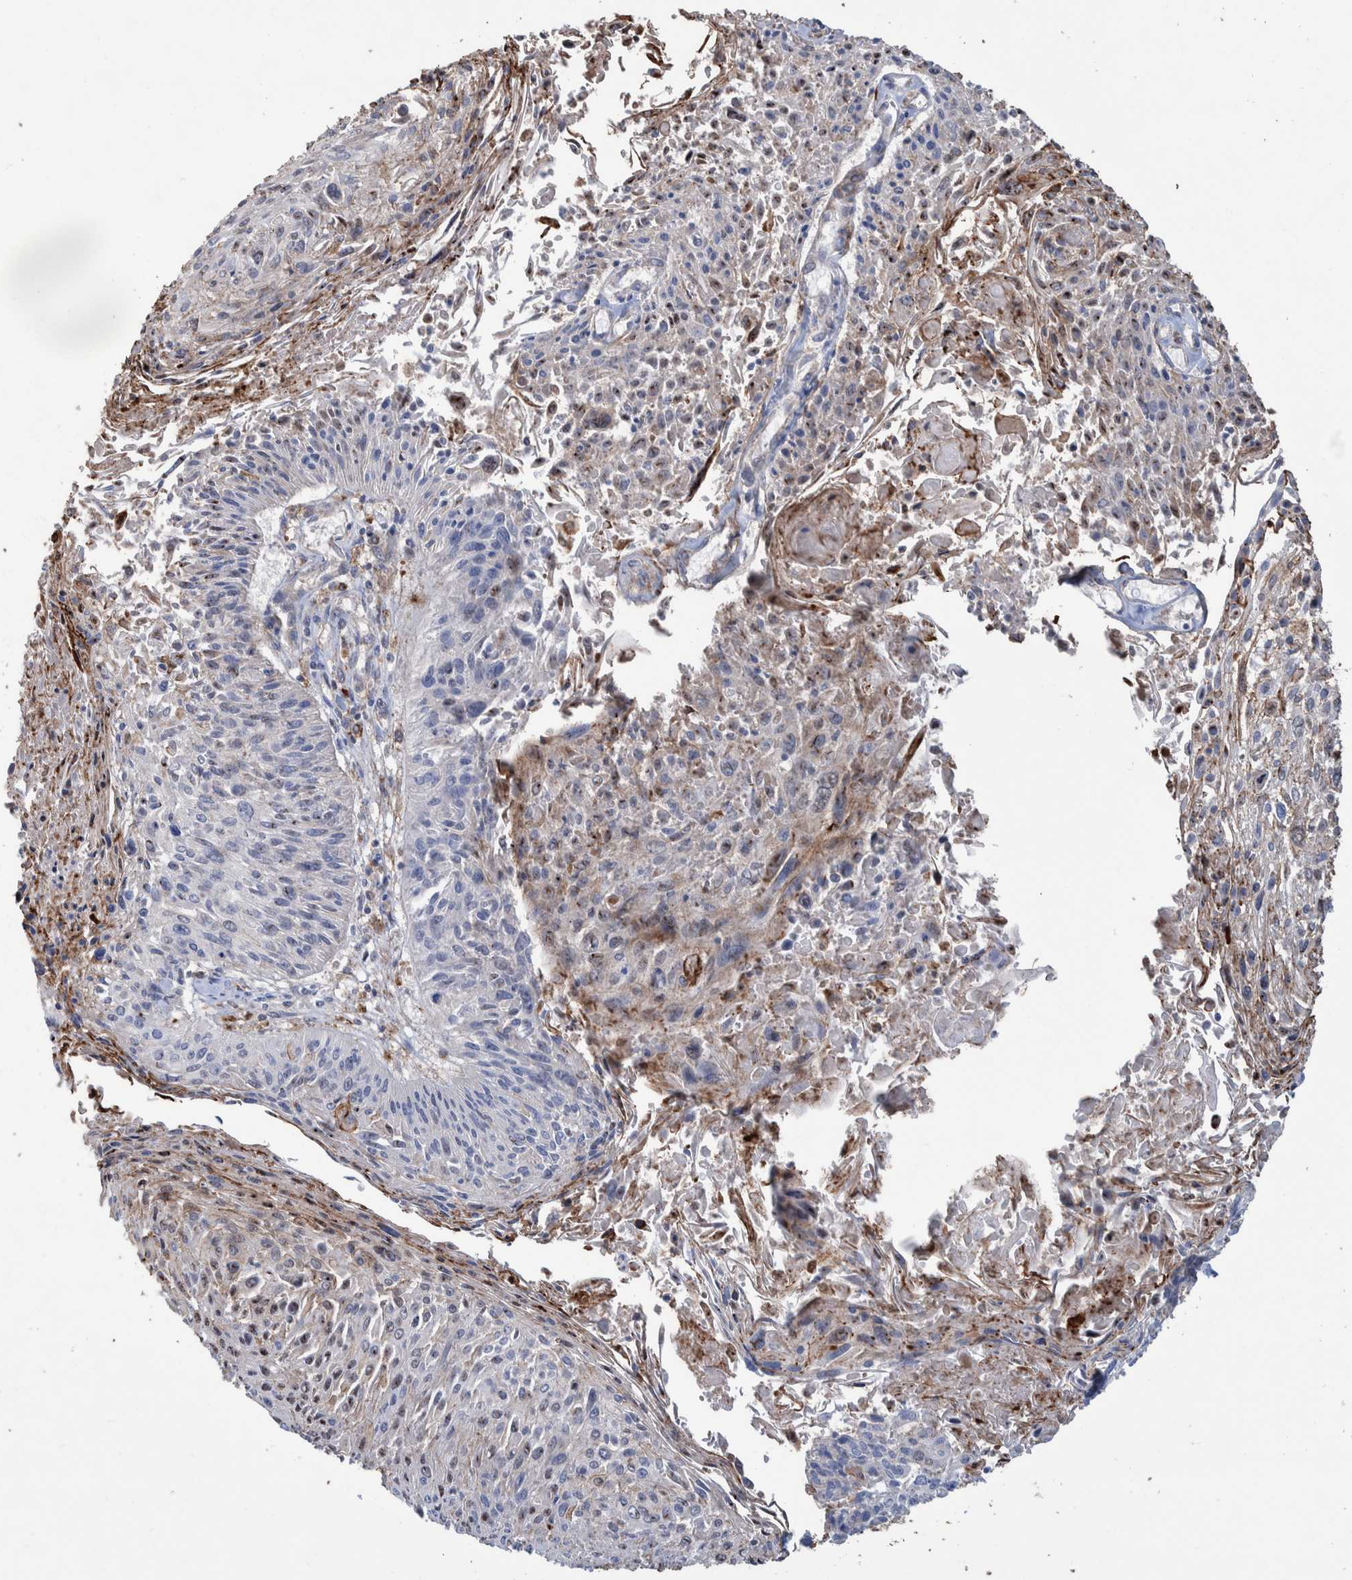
{"staining": {"intensity": "negative", "quantity": "none", "location": "none"}, "tissue": "cervical cancer", "cell_type": "Tumor cells", "image_type": "cancer", "snomed": [{"axis": "morphology", "description": "Squamous cell carcinoma, NOS"}, {"axis": "topography", "description": "Cervix"}], "caption": "Immunohistochemical staining of human squamous cell carcinoma (cervical) reveals no significant staining in tumor cells.", "gene": "DECR1", "patient": {"sex": "female", "age": 51}}